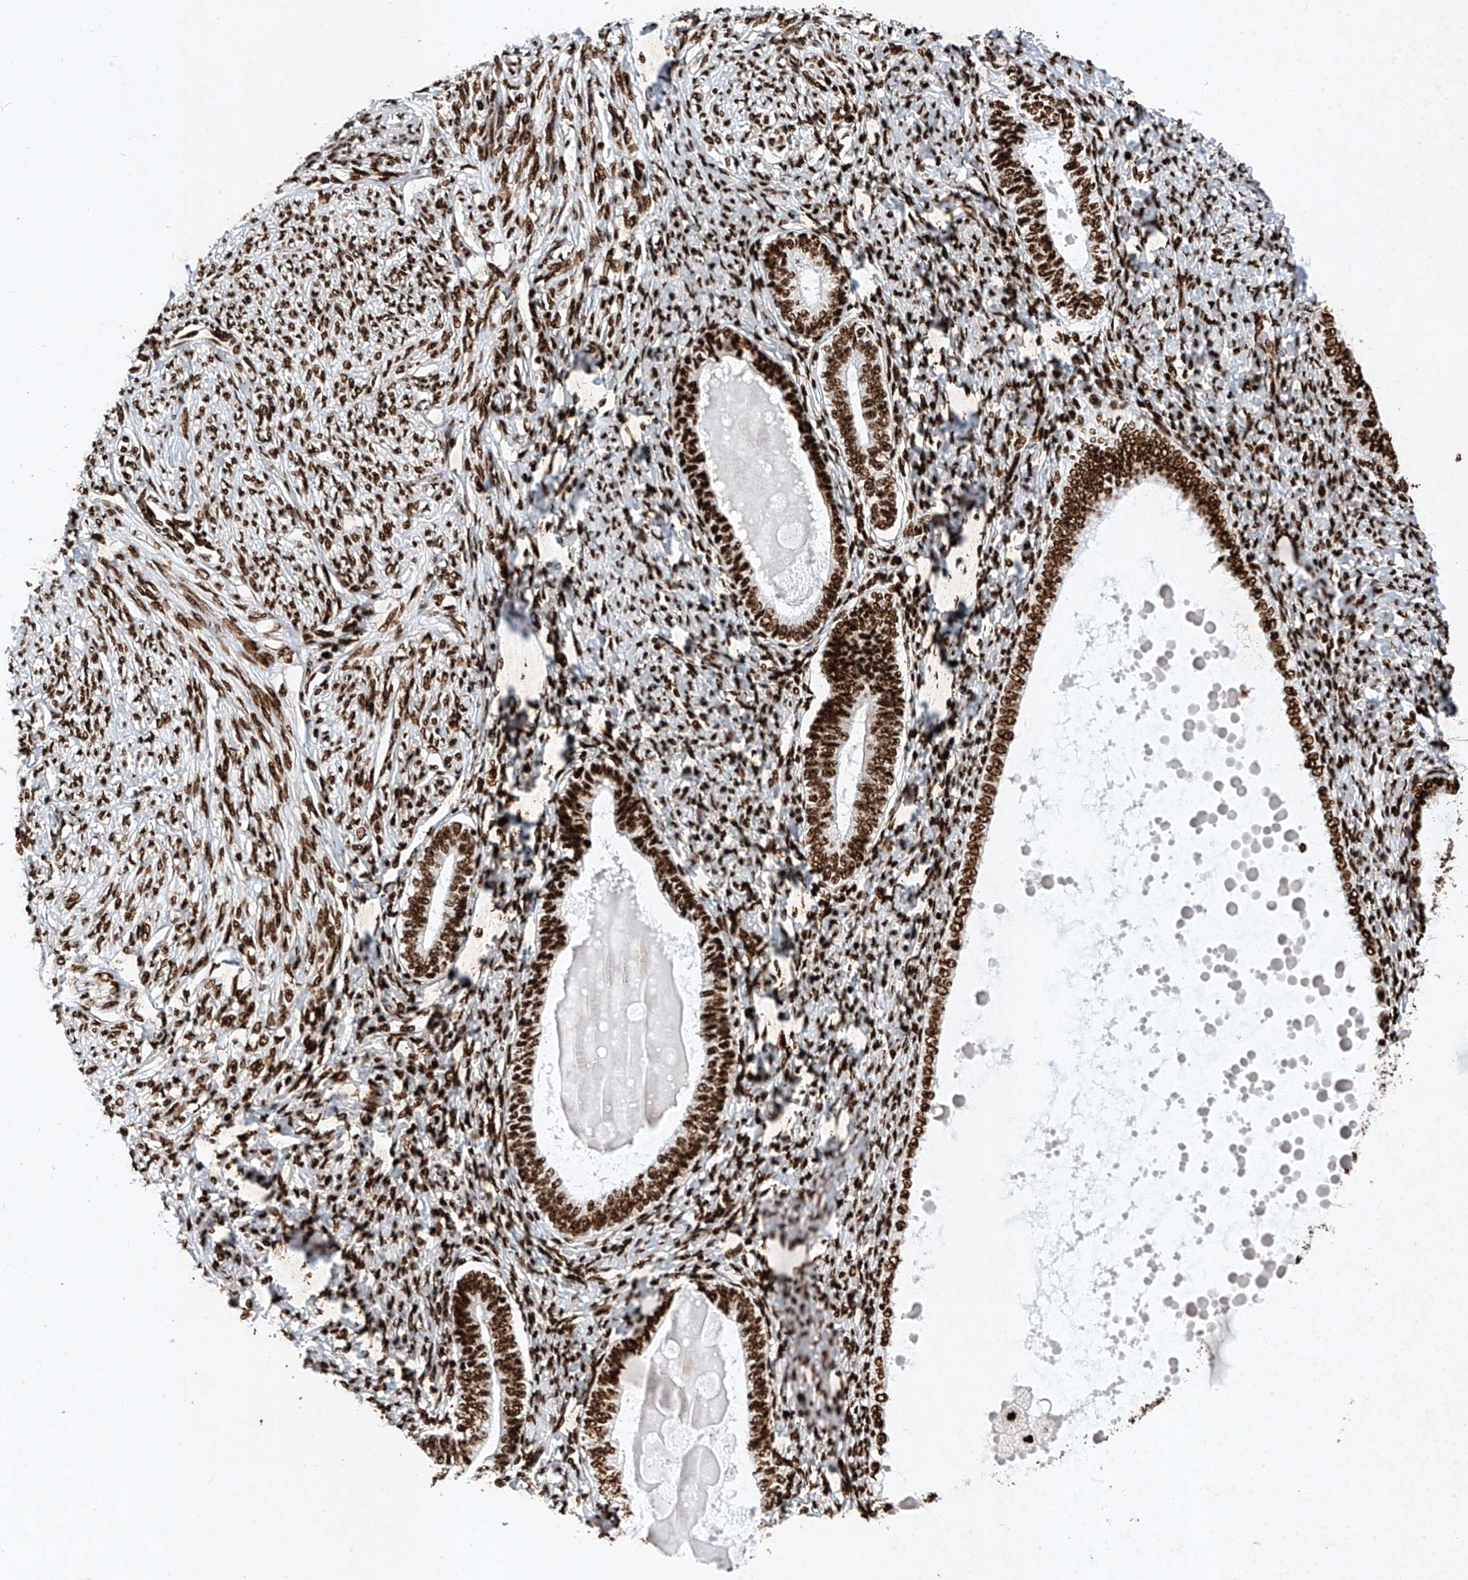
{"staining": {"intensity": "strong", "quantity": ">75%", "location": "nuclear"}, "tissue": "endometrium", "cell_type": "Cells in endometrial stroma", "image_type": "normal", "snomed": [{"axis": "morphology", "description": "Normal tissue, NOS"}, {"axis": "topography", "description": "Endometrium"}], "caption": "Protein expression analysis of normal endometrium exhibits strong nuclear positivity in about >75% of cells in endometrial stroma.", "gene": "SRSF6", "patient": {"sex": "female", "age": 72}}